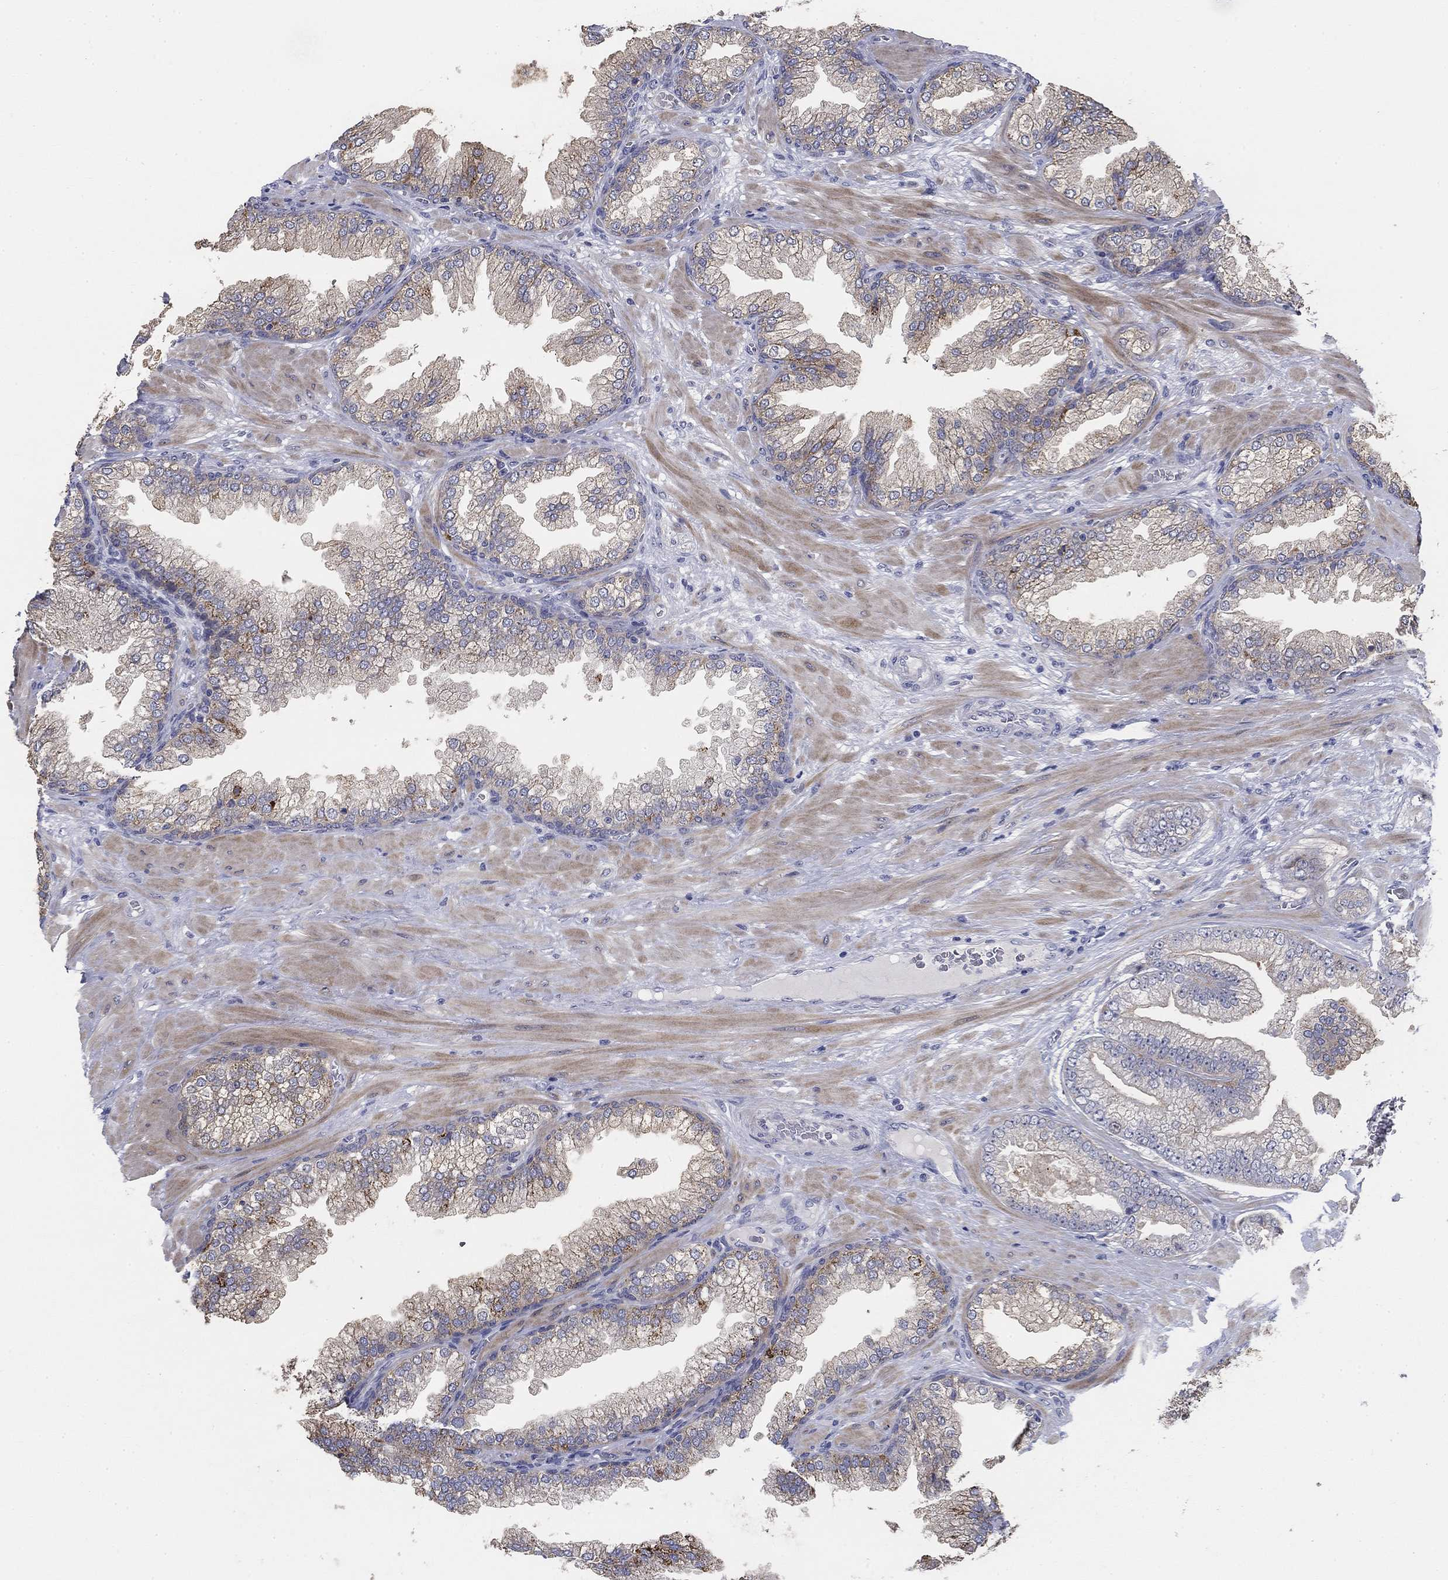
{"staining": {"intensity": "moderate", "quantity": "<25%", "location": "cytoplasmic/membranous"}, "tissue": "prostate cancer", "cell_type": "Tumor cells", "image_type": "cancer", "snomed": [{"axis": "morphology", "description": "Adenocarcinoma, Low grade"}, {"axis": "topography", "description": "Prostate"}], "caption": "Prostate cancer stained with immunohistochemistry demonstrates moderate cytoplasmic/membranous positivity in about <25% of tumor cells.", "gene": "PRC1", "patient": {"sex": "male", "age": 57}}